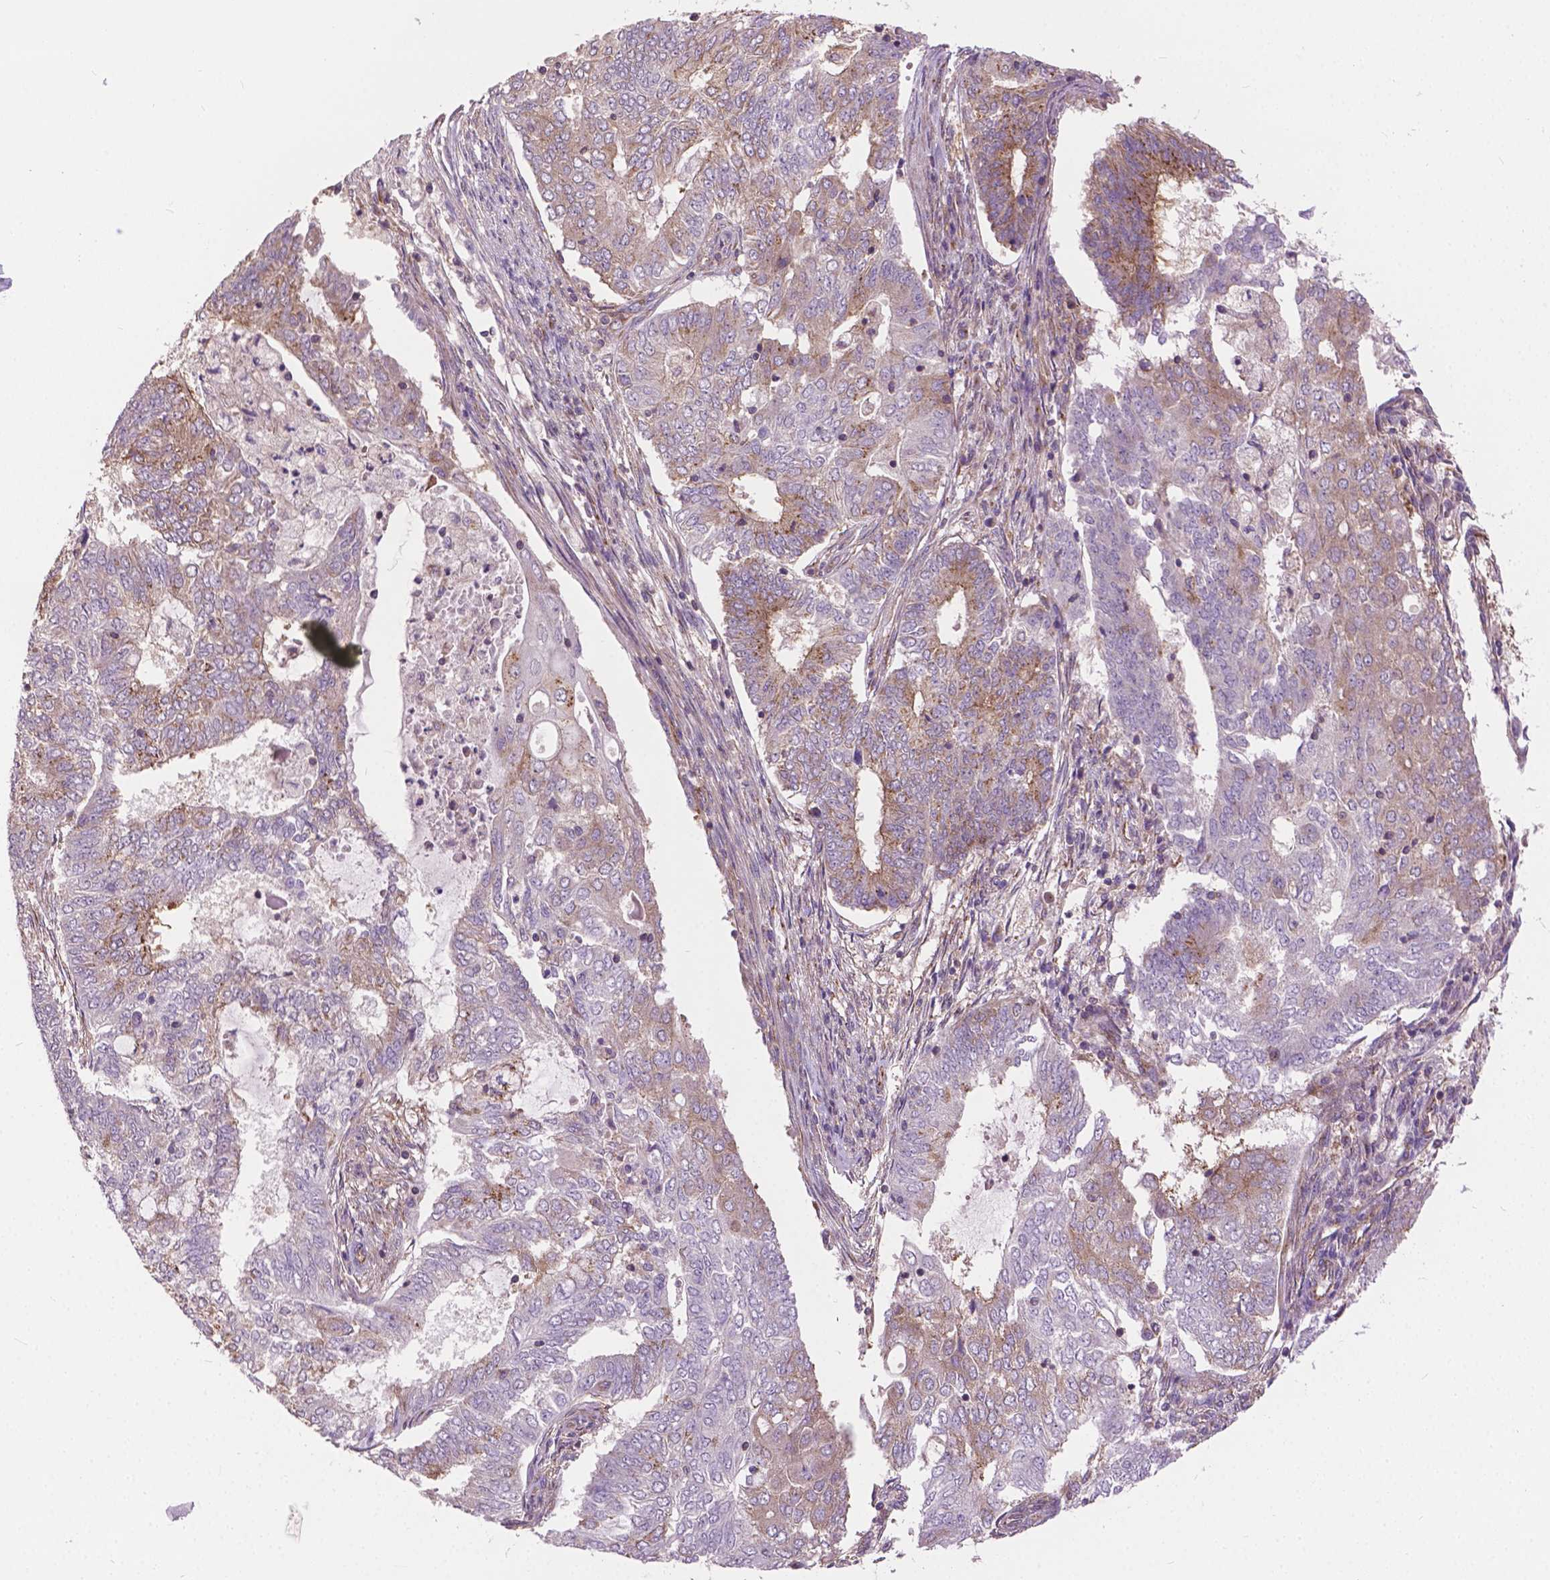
{"staining": {"intensity": "negative", "quantity": "none", "location": "none"}, "tissue": "endometrial cancer", "cell_type": "Tumor cells", "image_type": "cancer", "snomed": [{"axis": "morphology", "description": "Adenocarcinoma, NOS"}, {"axis": "topography", "description": "Endometrium"}], "caption": "The photomicrograph reveals no significant expression in tumor cells of endometrial cancer.", "gene": "MZT1", "patient": {"sex": "female", "age": 62}}